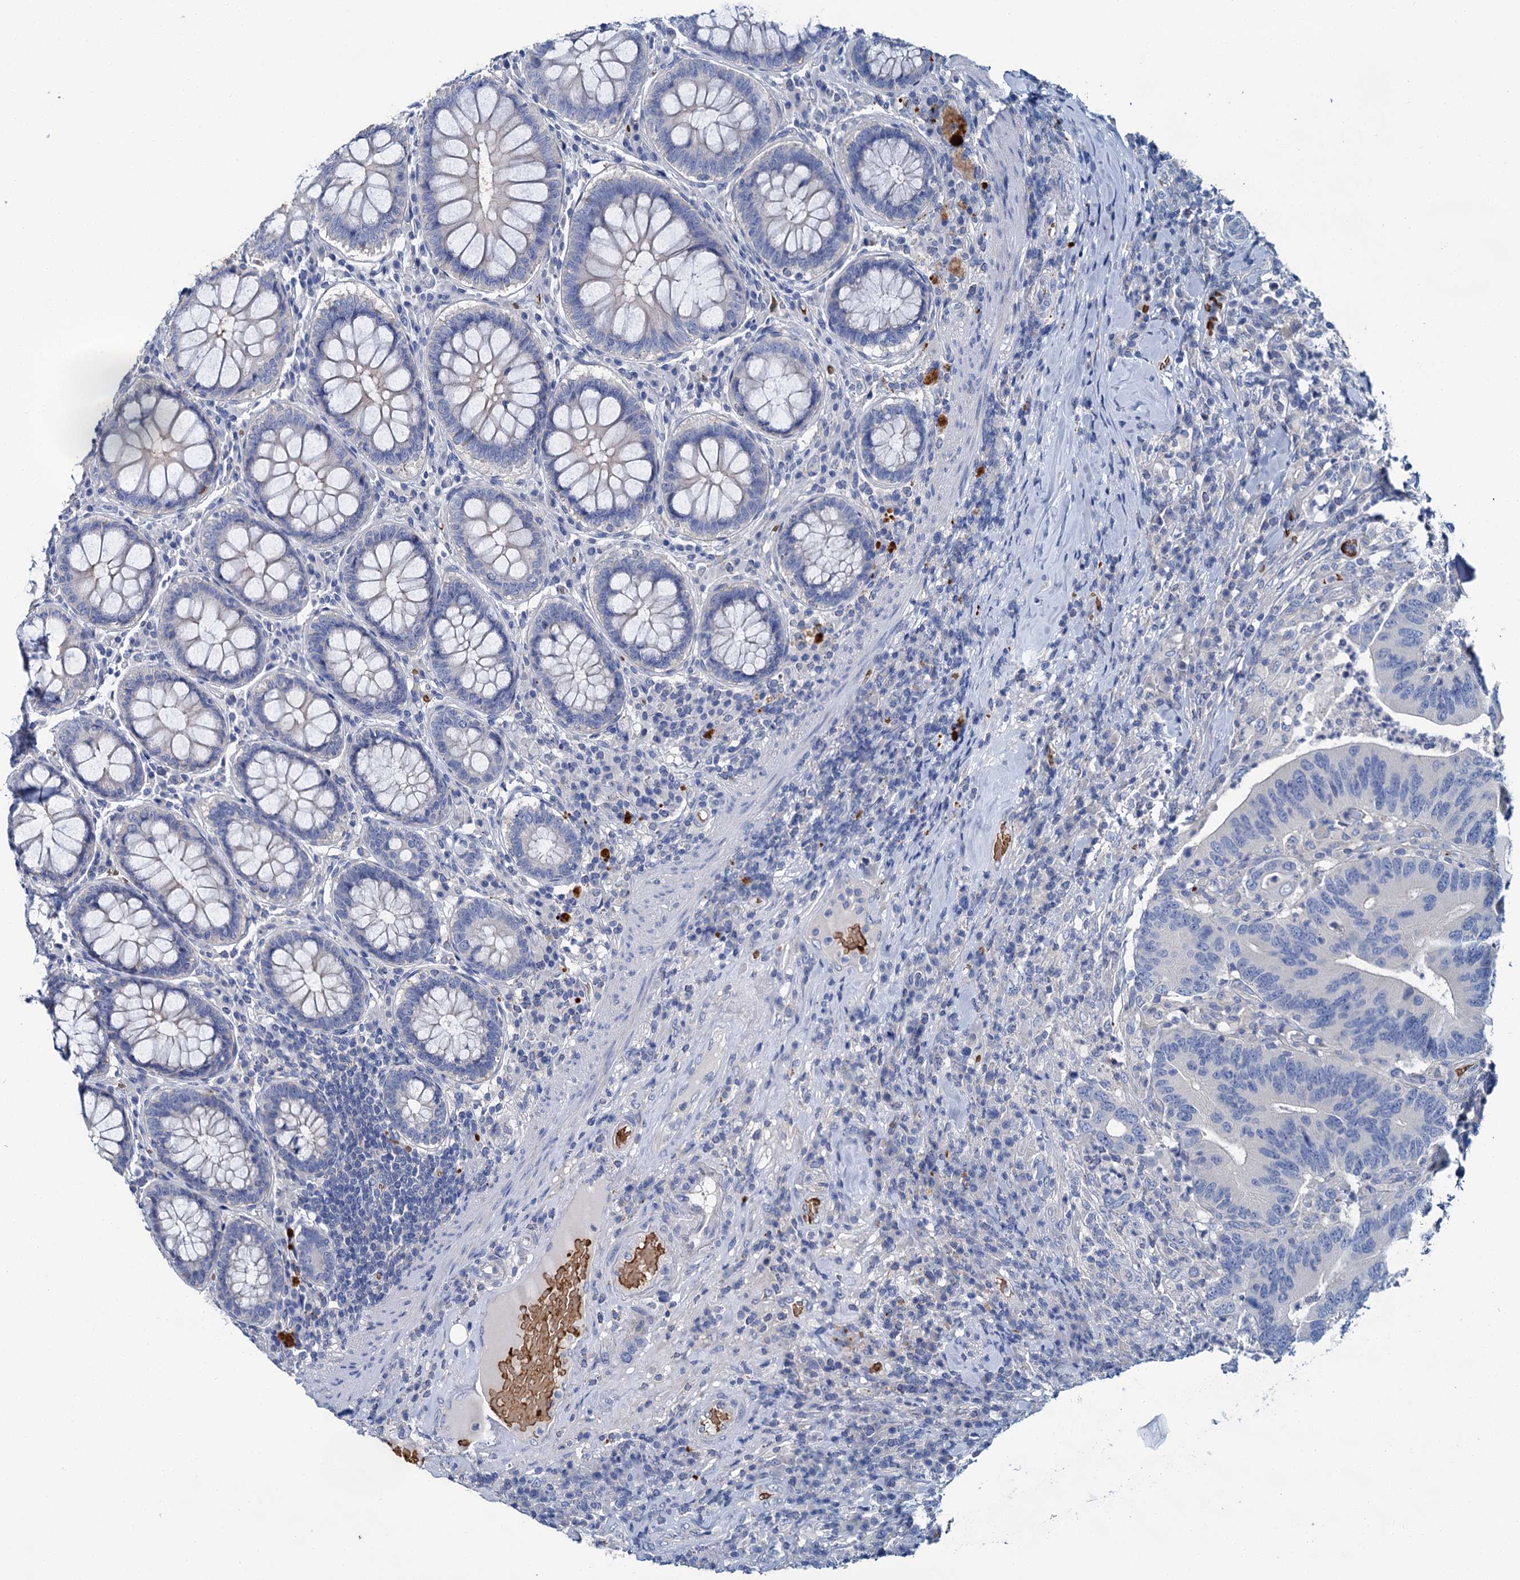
{"staining": {"intensity": "negative", "quantity": "none", "location": "none"}, "tissue": "colorectal cancer", "cell_type": "Tumor cells", "image_type": "cancer", "snomed": [{"axis": "morphology", "description": "Adenocarcinoma, NOS"}, {"axis": "topography", "description": "Colon"}], "caption": "DAB (3,3'-diaminobenzidine) immunohistochemical staining of colorectal cancer exhibits no significant positivity in tumor cells.", "gene": "ATG2A", "patient": {"sex": "female", "age": 66}}